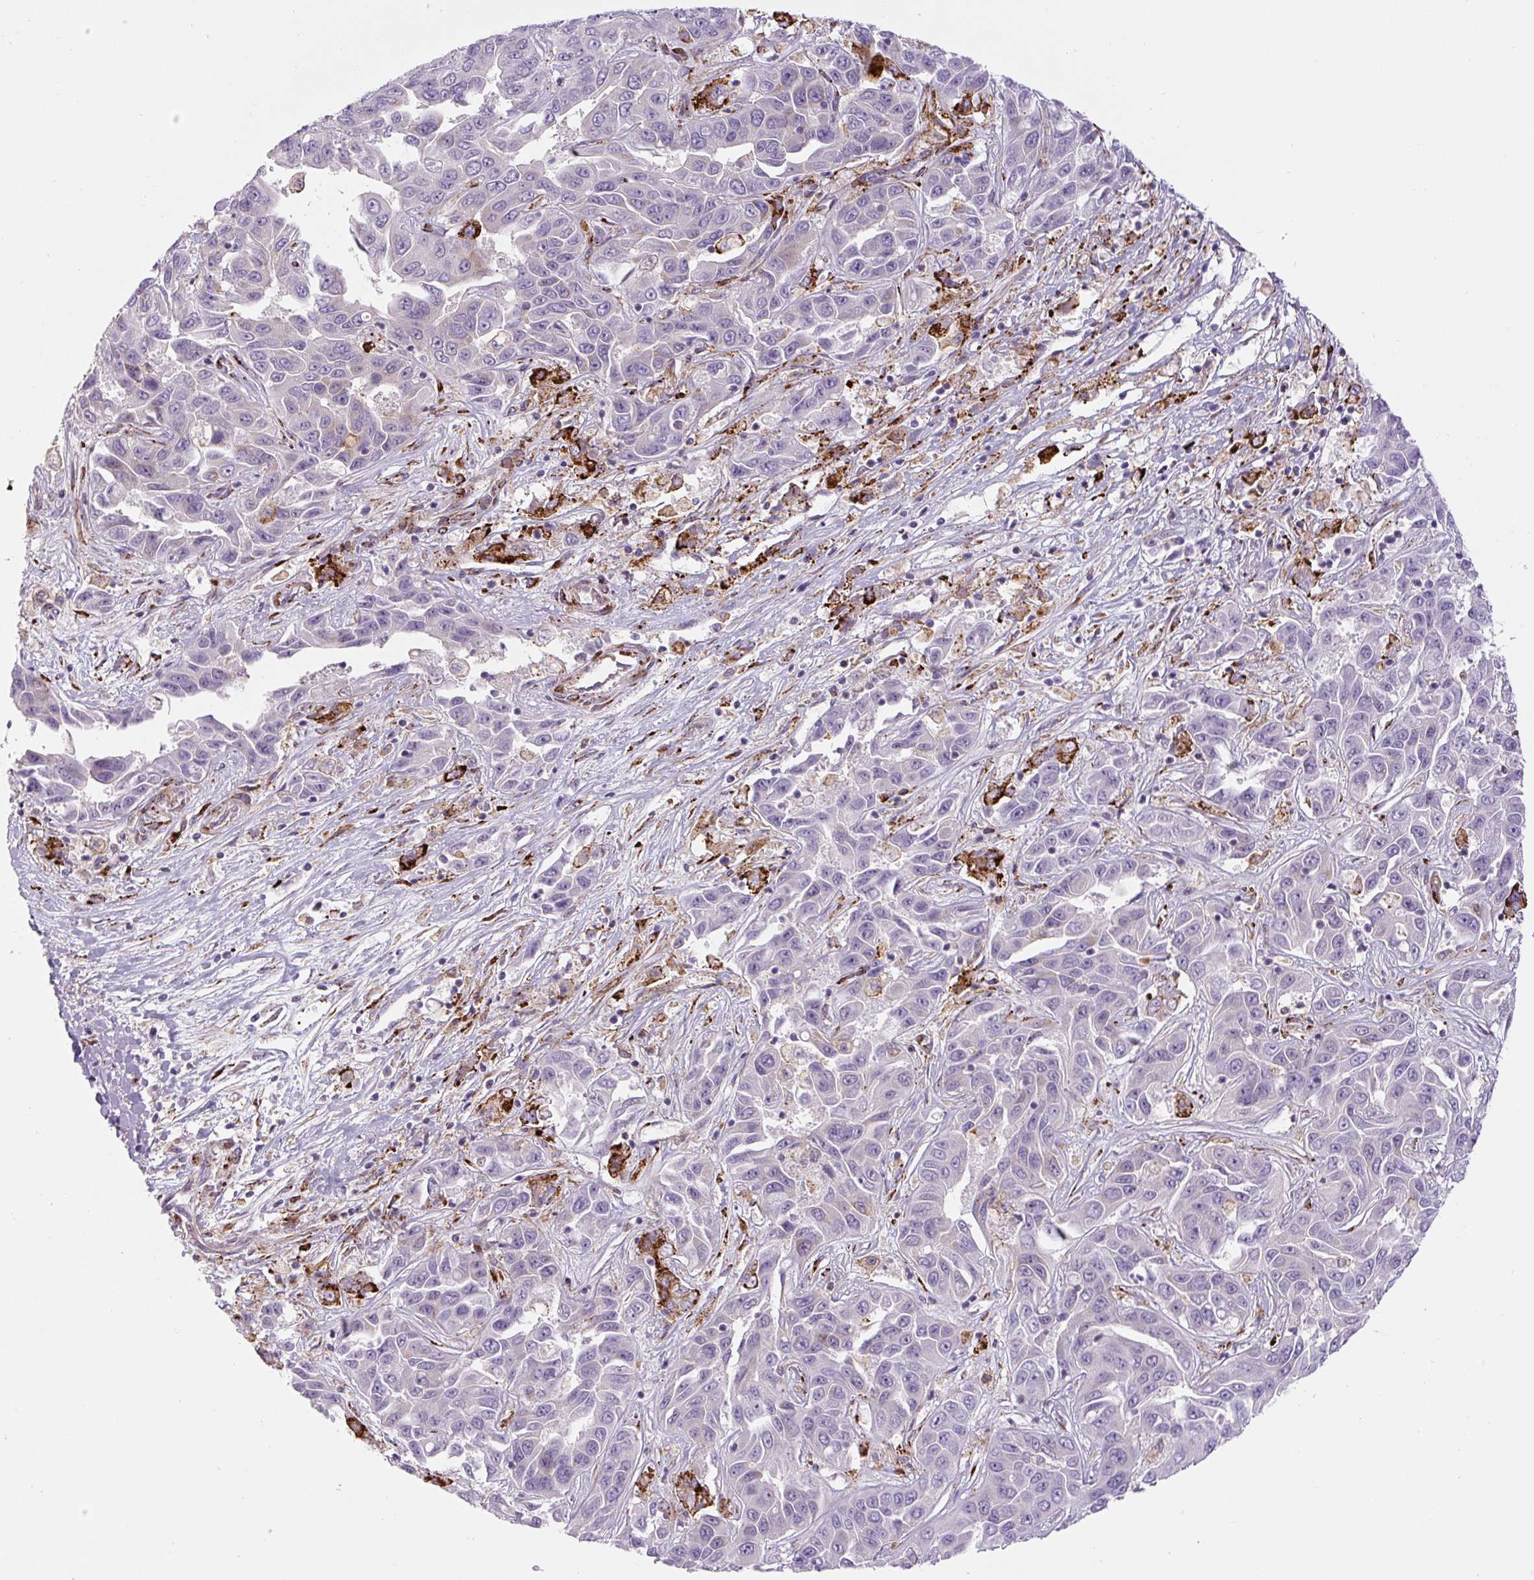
{"staining": {"intensity": "negative", "quantity": "none", "location": "none"}, "tissue": "liver cancer", "cell_type": "Tumor cells", "image_type": "cancer", "snomed": [{"axis": "morphology", "description": "Cholangiocarcinoma"}, {"axis": "topography", "description": "Liver"}], "caption": "High power microscopy image of an immunohistochemistry (IHC) histopathology image of liver cancer (cholangiocarcinoma), revealing no significant staining in tumor cells.", "gene": "DISP3", "patient": {"sex": "female", "age": 52}}